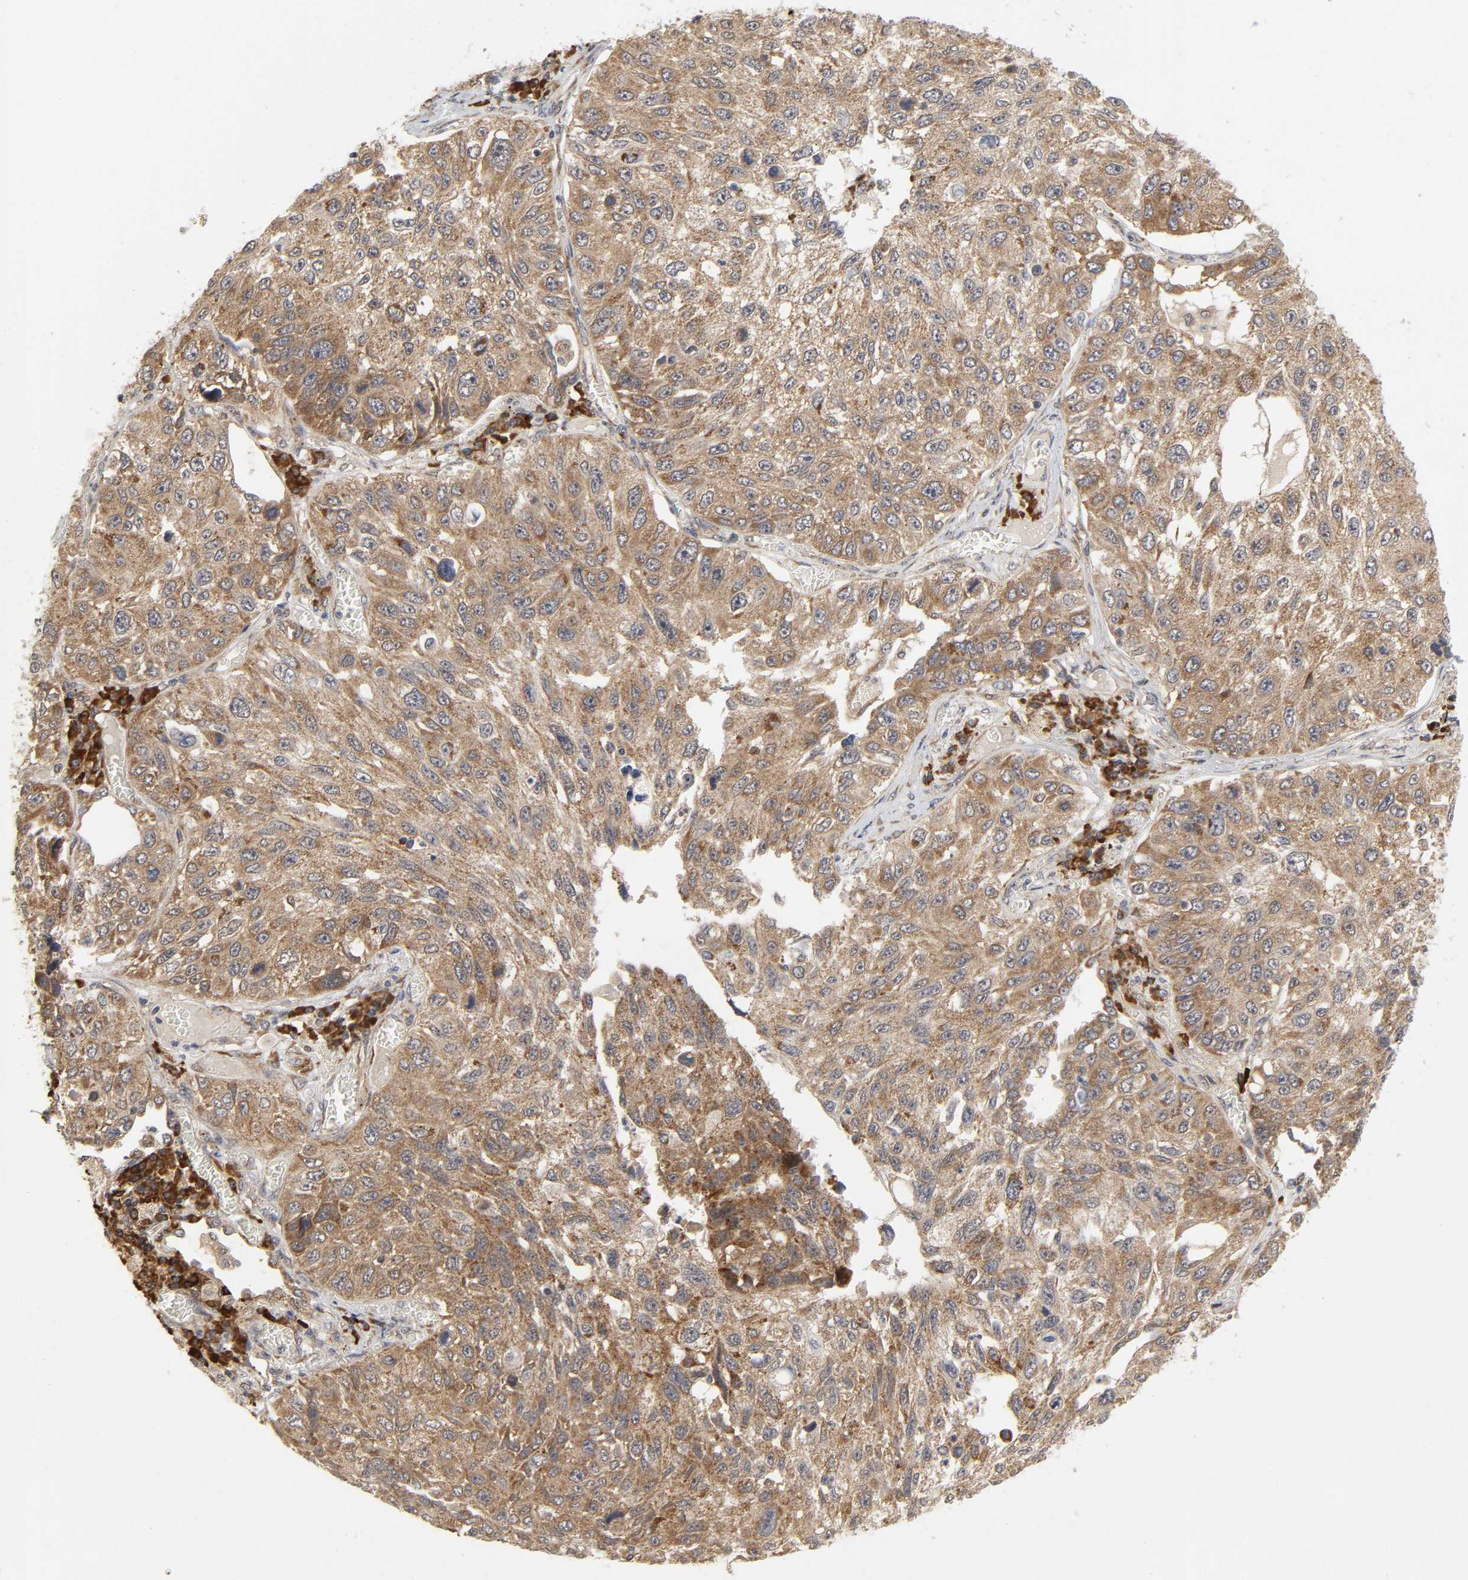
{"staining": {"intensity": "moderate", "quantity": ">75%", "location": "cytoplasmic/membranous"}, "tissue": "lung cancer", "cell_type": "Tumor cells", "image_type": "cancer", "snomed": [{"axis": "morphology", "description": "Squamous cell carcinoma, NOS"}, {"axis": "topography", "description": "Lung"}], "caption": "Brown immunohistochemical staining in human lung cancer (squamous cell carcinoma) exhibits moderate cytoplasmic/membranous staining in approximately >75% of tumor cells.", "gene": "SLC30A9", "patient": {"sex": "male", "age": 71}}